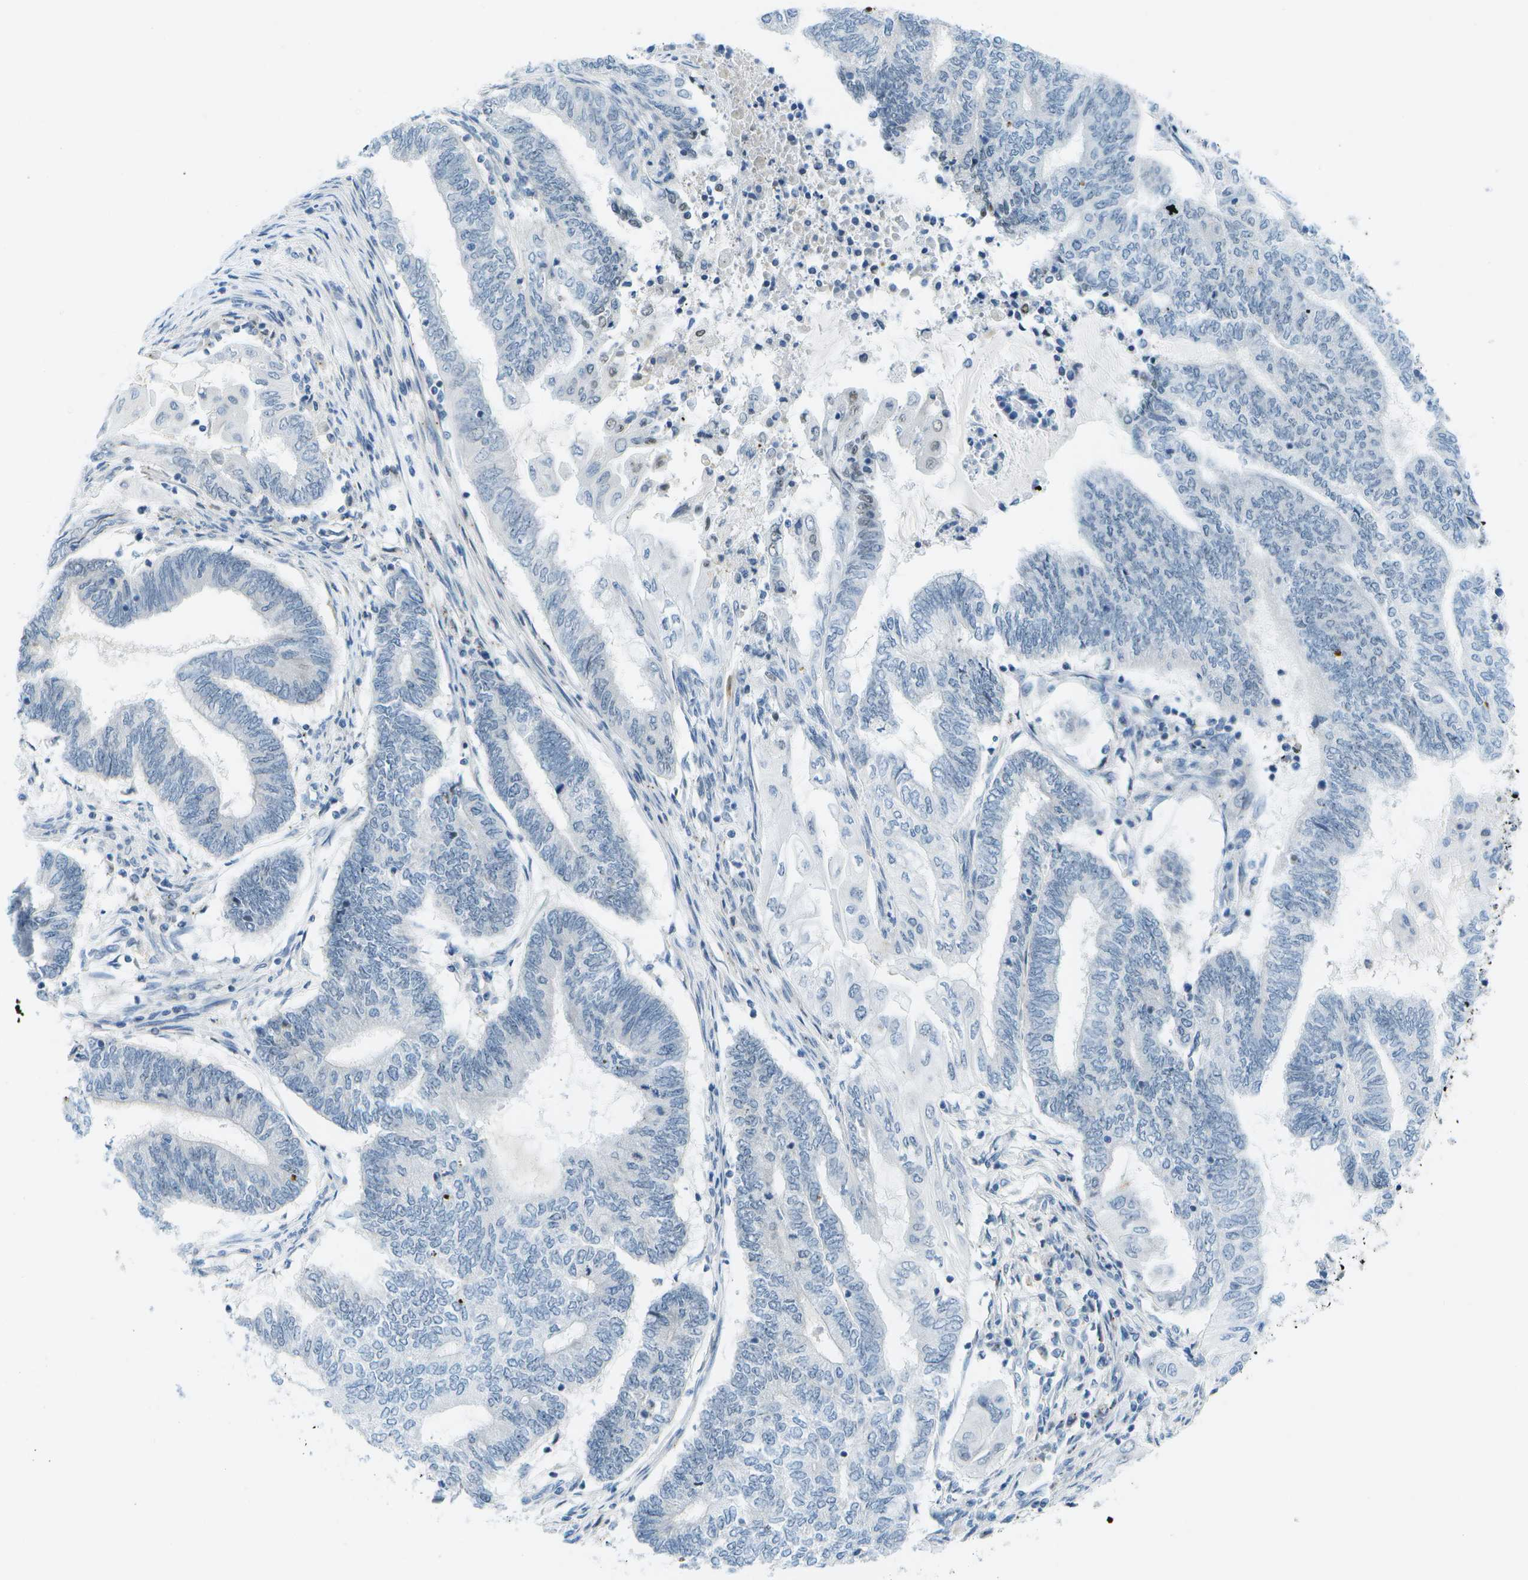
{"staining": {"intensity": "negative", "quantity": "none", "location": "none"}, "tissue": "endometrial cancer", "cell_type": "Tumor cells", "image_type": "cancer", "snomed": [{"axis": "morphology", "description": "Adenocarcinoma, NOS"}, {"axis": "topography", "description": "Uterus"}, {"axis": "topography", "description": "Endometrium"}], "caption": "Immunohistochemistry (IHC) photomicrograph of human adenocarcinoma (endometrial) stained for a protein (brown), which exhibits no positivity in tumor cells. Nuclei are stained in blue.", "gene": "PITHD1", "patient": {"sex": "female", "age": 70}}